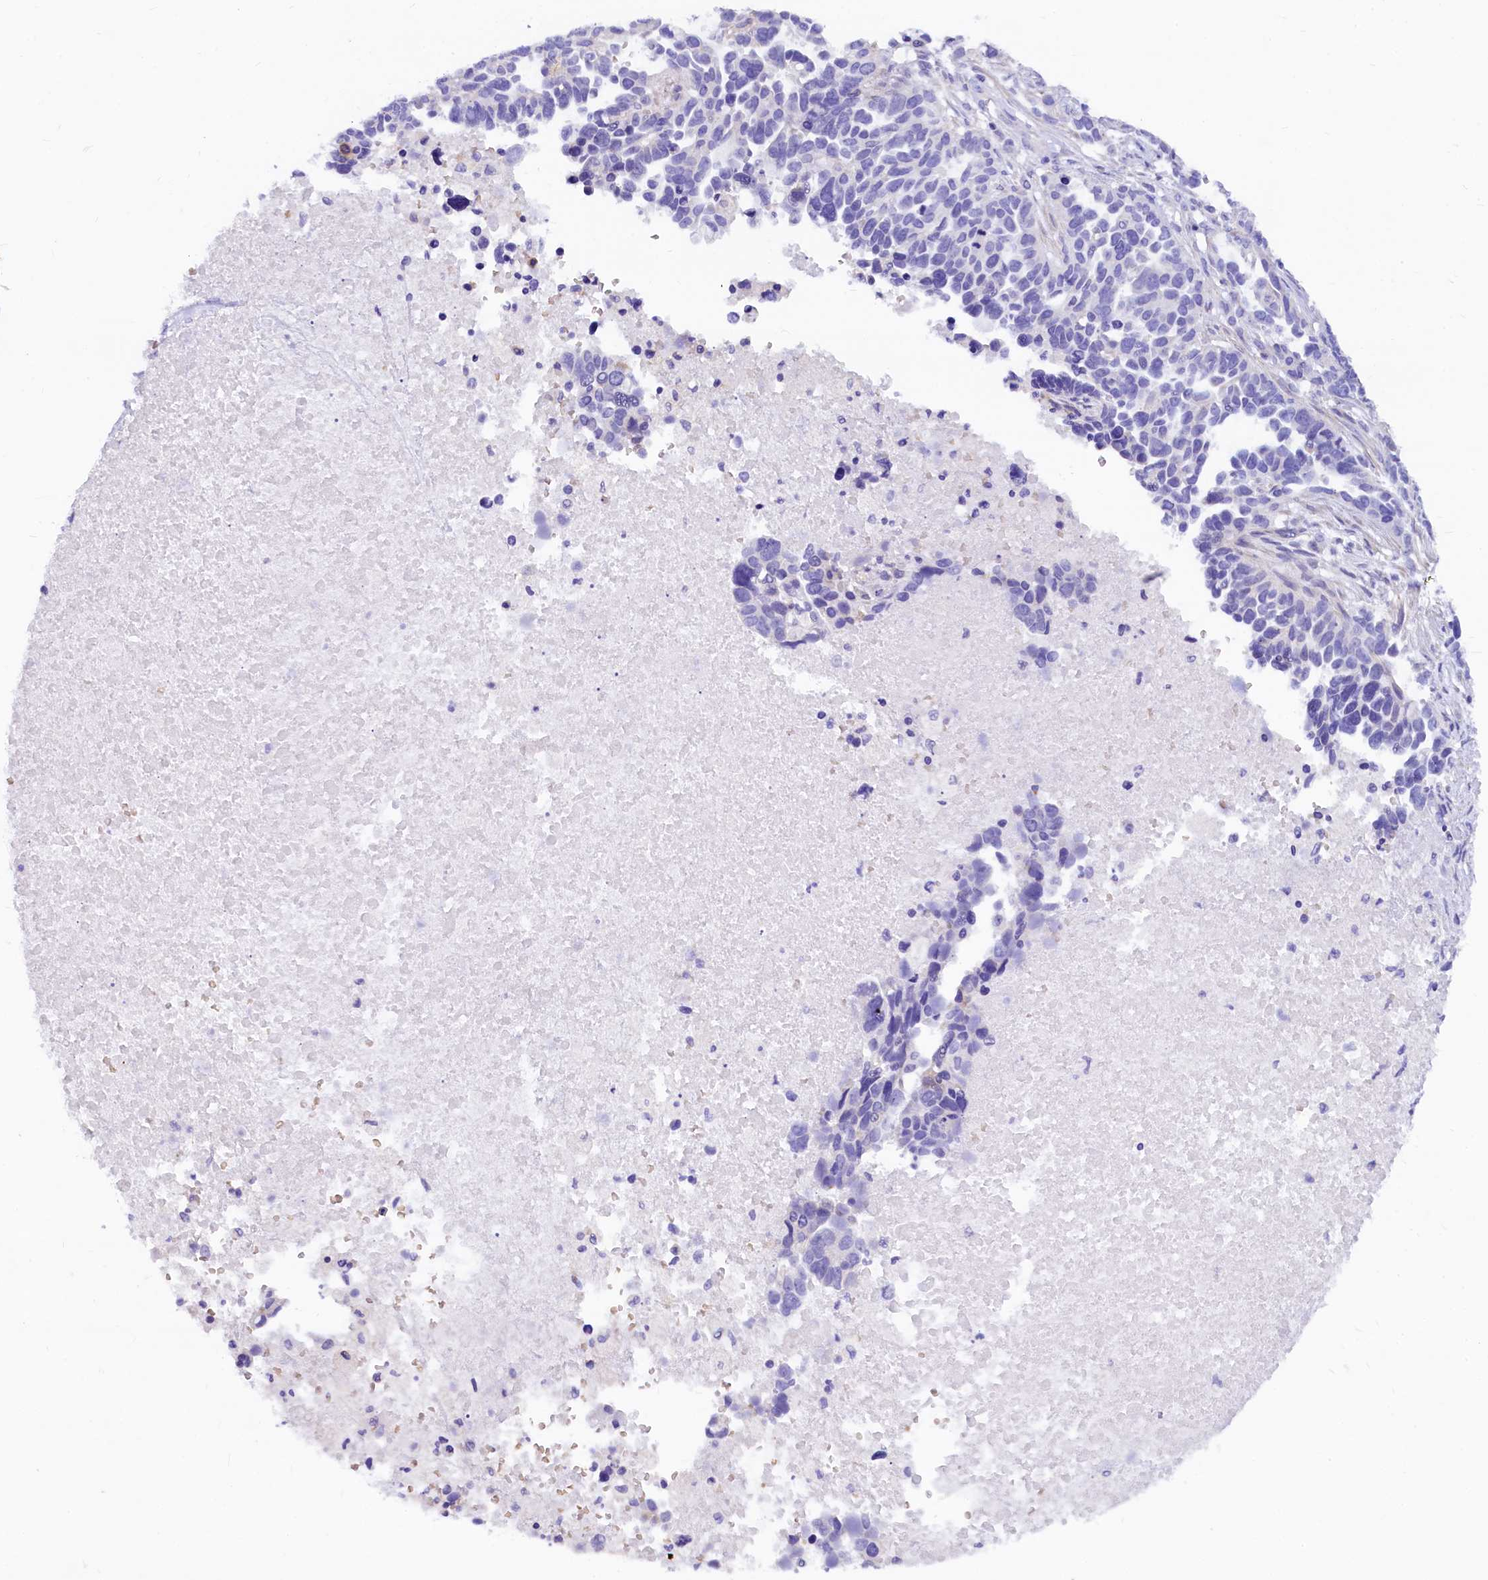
{"staining": {"intensity": "negative", "quantity": "none", "location": "none"}, "tissue": "ovarian cancer", "cell_type": "Tumor cells", "image_type": "cancer", "snomed": [{"axis": "morphology", "description": "Cystadenocarcinoma, serous, NOS"}, {"axis": "topography", "description": "Ovary"}], "caption": "A photomicrograph of human ovarian cancer is negative for staining in tumor cells.", "gene": "RBP3", "patient": {"sex": "female", "age": 54}}